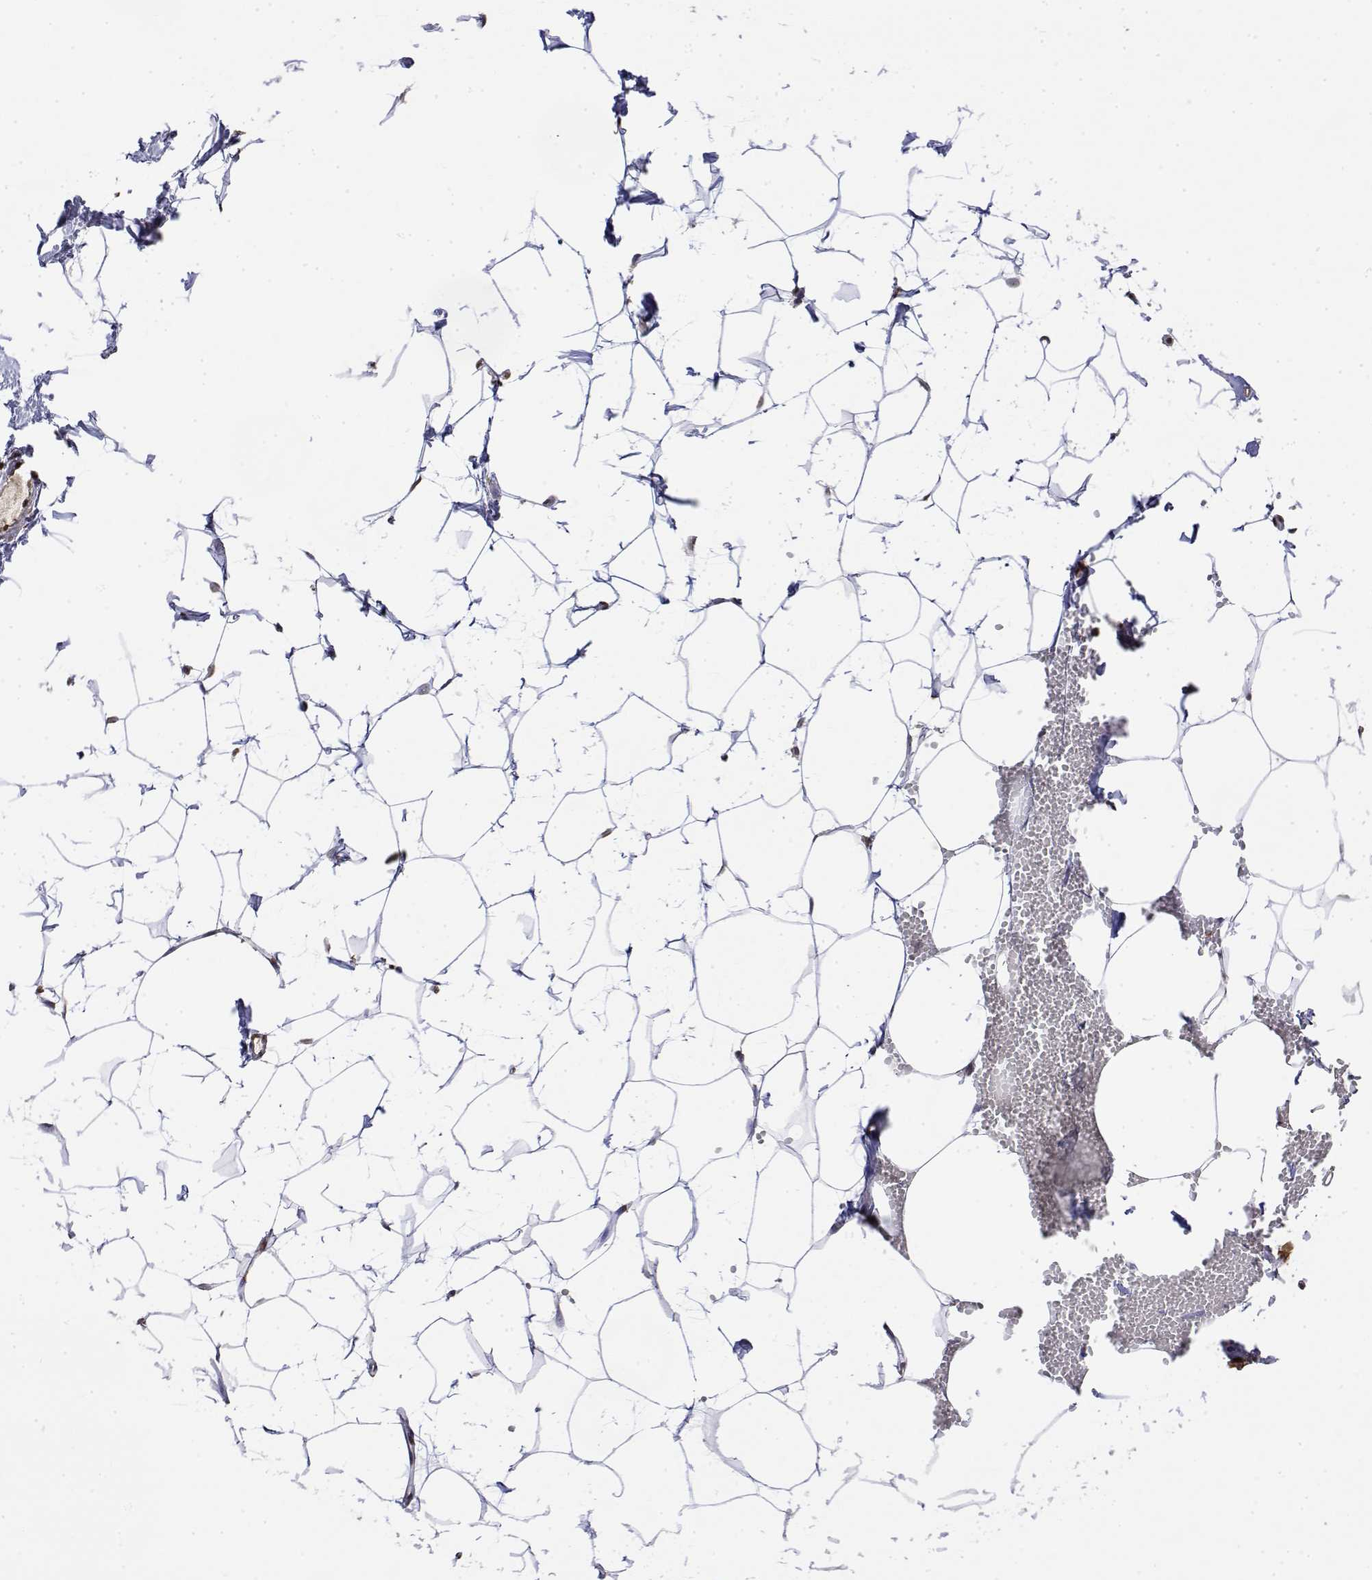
{"staining": {"intensity": "moderate", "quantity": ">75%", "location": "nuclear"}, "tissue": "breast", "cell_type": "Adipocytes", "image_type": "normal", "snomed": [{"axis": "morphology", "description": "Normal tissue, NOS"}, {"axis": "topography", "description": "Breast"}], "caption": "Breast stained with DAB immunohistochemistry exhibits medium levels of moderate nuclear positivity in approximately >75% of adipocytes. The protein of interest is shown in brown color, while the nuclei are stained blue.", "gene": "TPI1", "patient": {"sex": "female", "age": 27}}